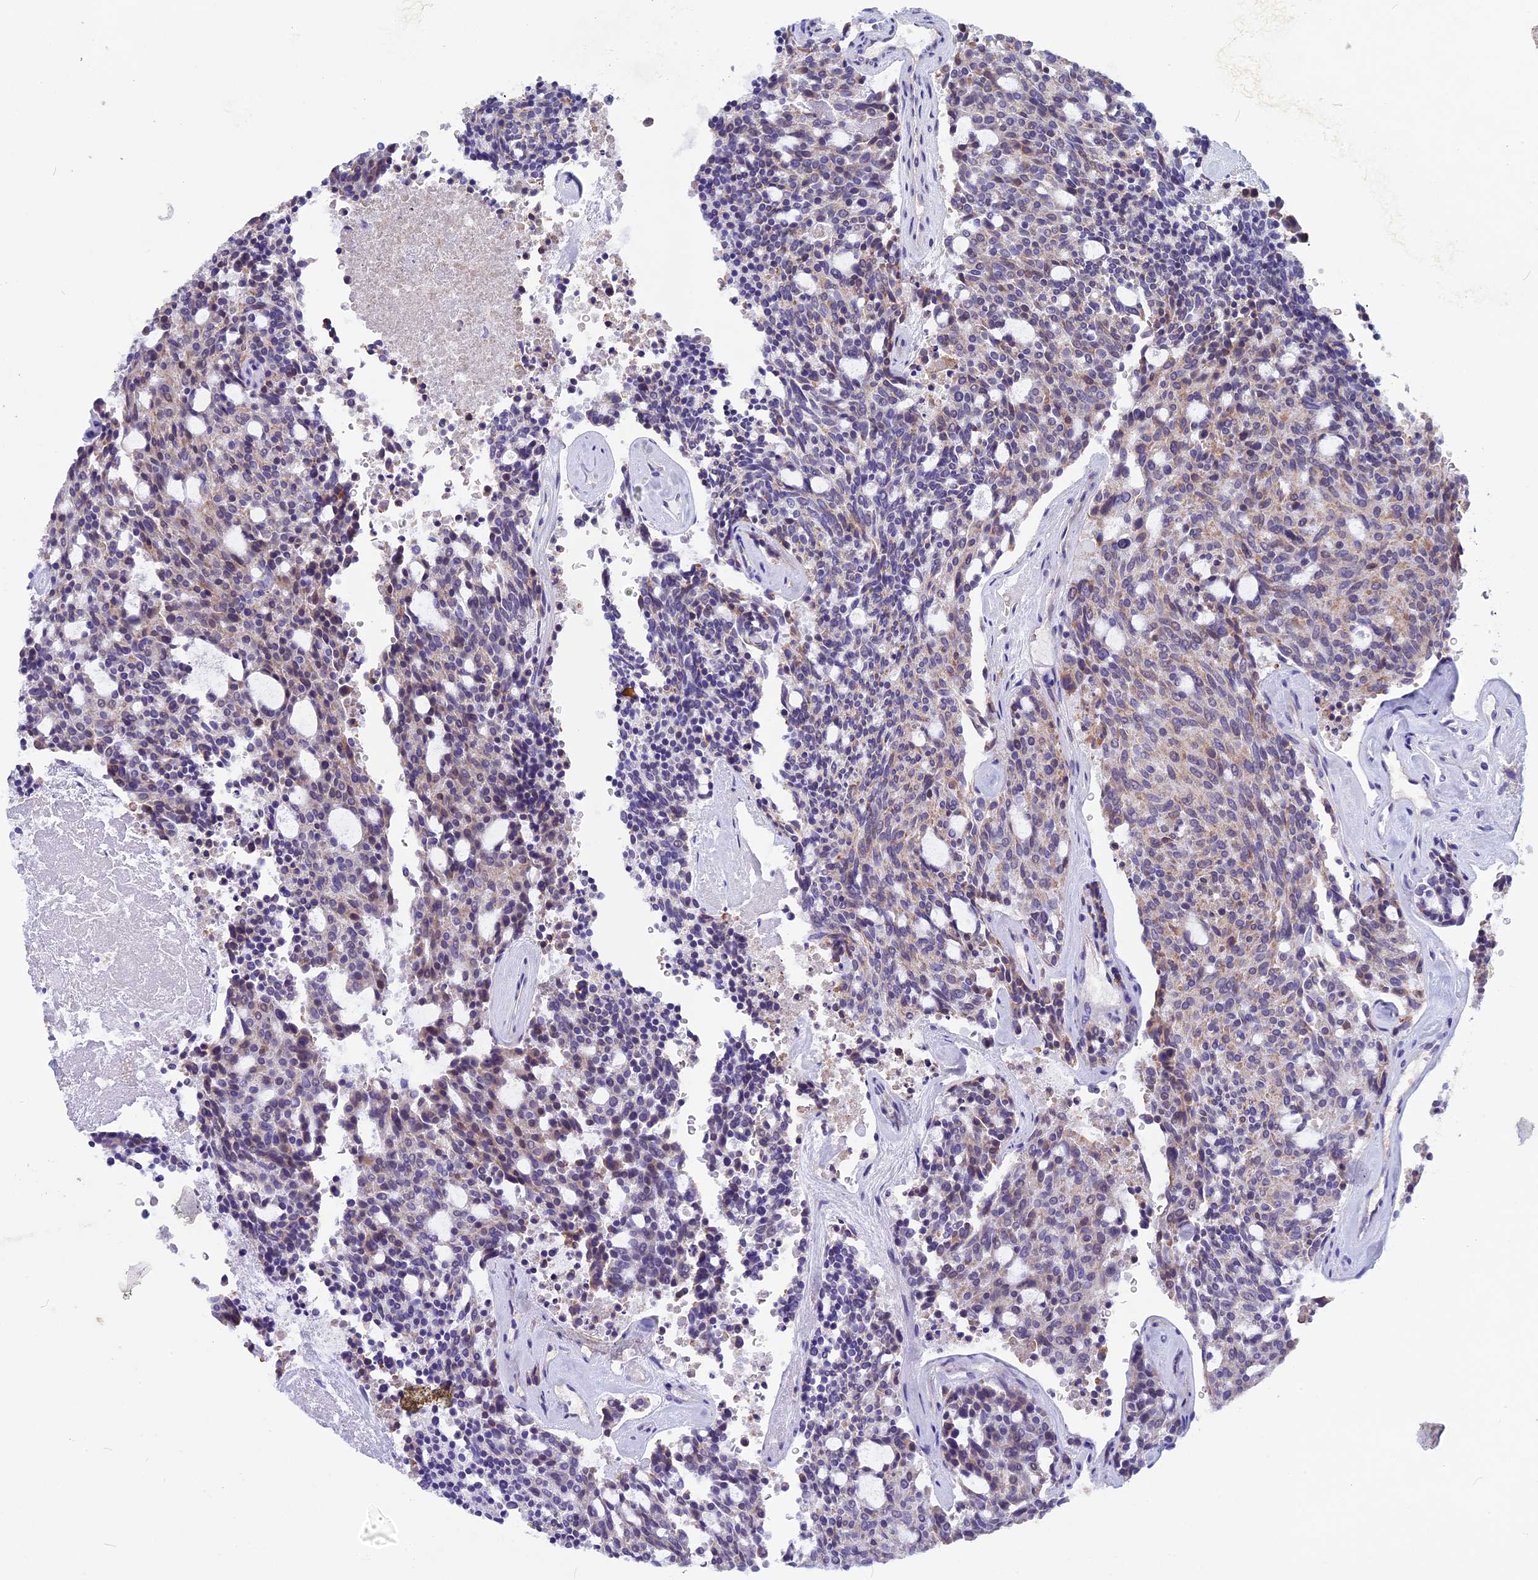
{"staining": {"intensity": "weak", "quantity": "25%-75%", "location": "cytoplasmic/membranous"}, "tissue": "carcinoid", "cell_type": "Tumor cells", "image_type": "cancer", "snomed": [{"axis": "morphology", "description": "Carcinoid, malignant, NOS"}, {"axis": "topography", "description": "Pancreas"}], "caption": "Immunohistochemistry staining of carcinoid (malignant), which reveals low levels of weak cytoplasmic/membranous positivity in approximately 25%-75% of tumor cells indicating weak cytoplasmic/membranous protein expression. The staining was performed using DAB (3,3'-diaminobenzidine) (brown) for protein detection and nuclei were counterstained in hematoxylin (blue).", "gene": "ZNF317", "patient": {"sex": "female", "age": 54}}